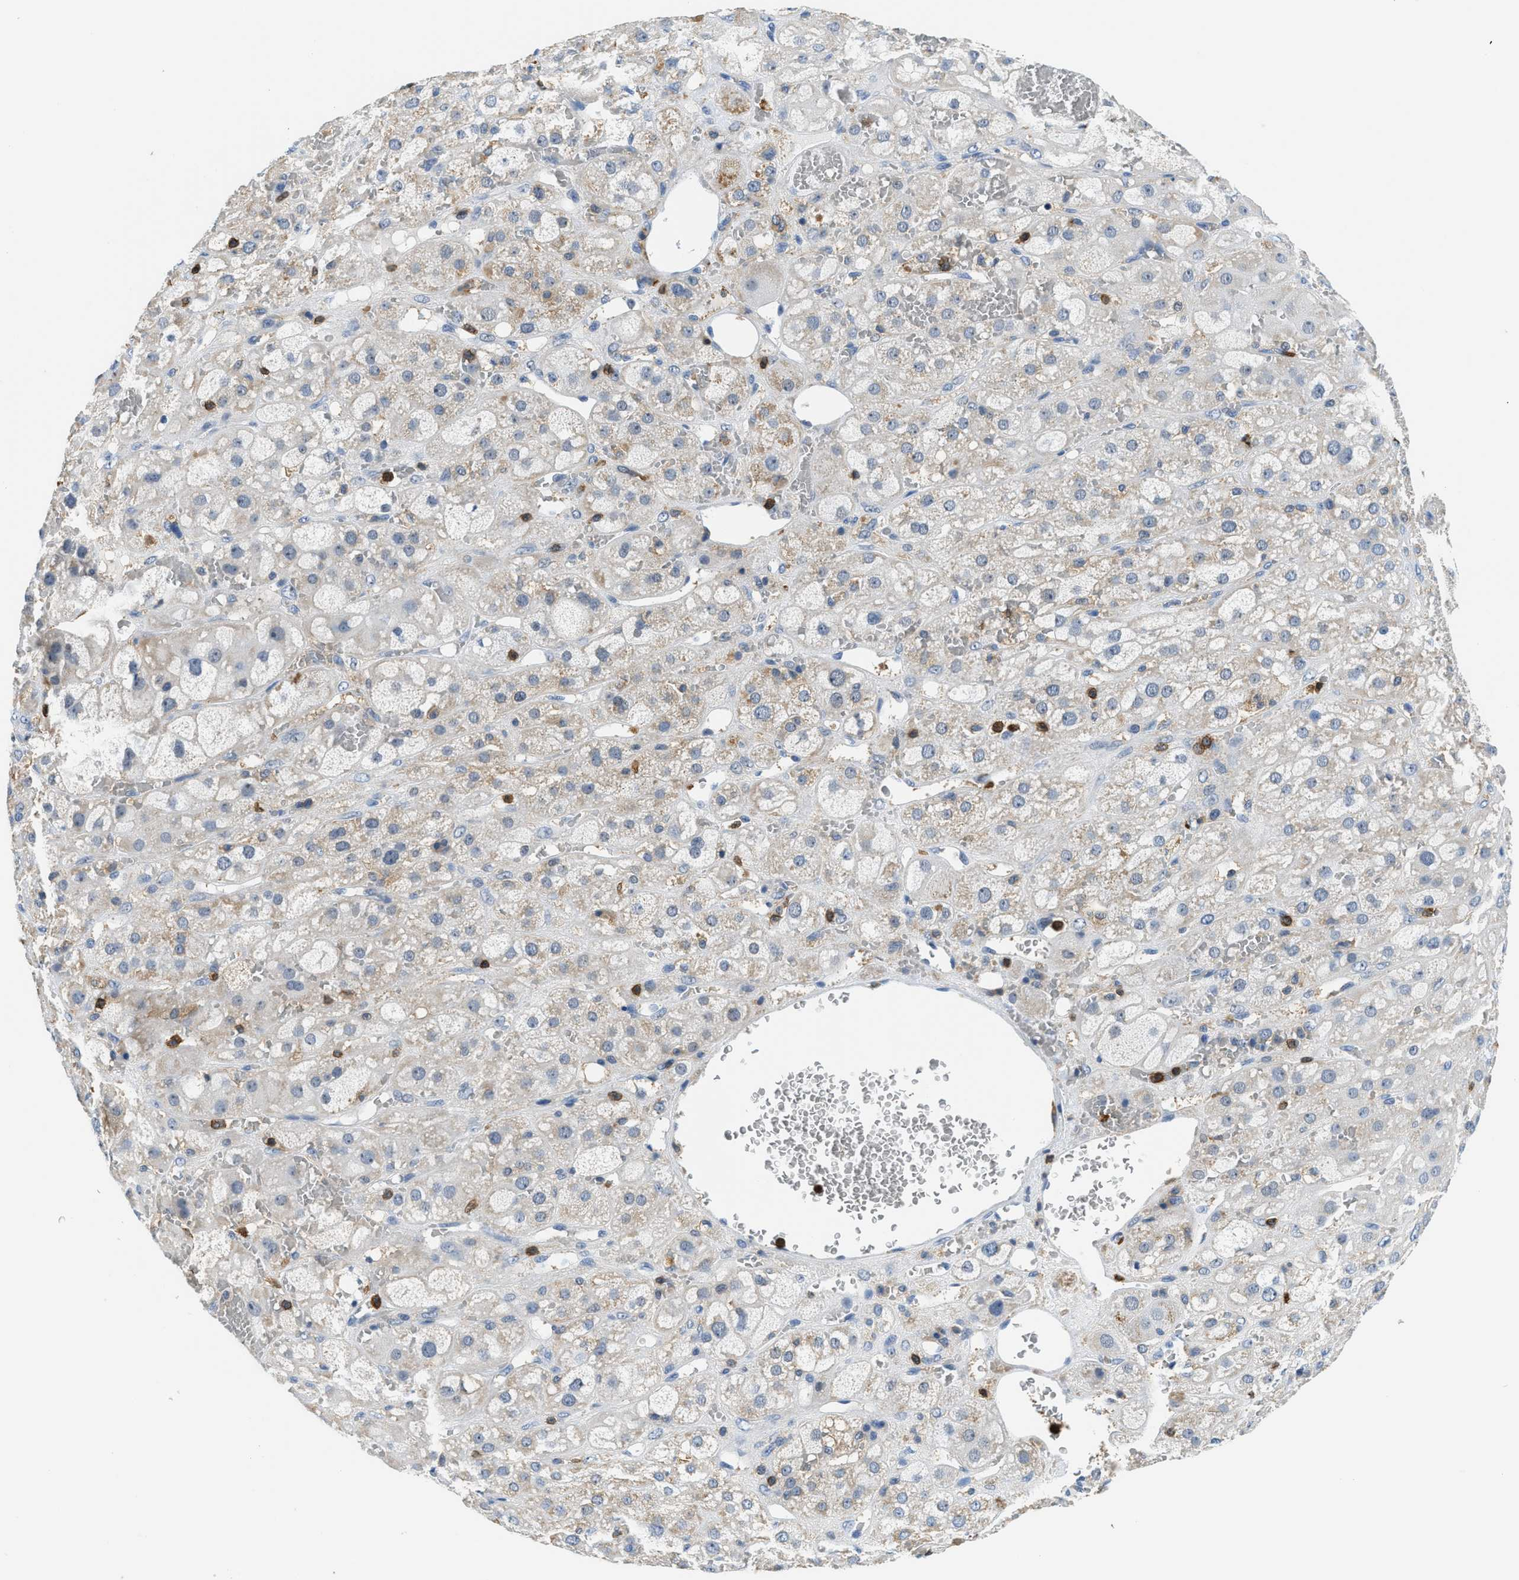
{"staining": {"intensity": "moderate", "quantity": "<25%", "location": "cytoplasmic/membranous"}, "tissue": "adrenal gland", "cell_type": "Glandular cells", "image_type": "normal", "snomed": [{"axis": "morphology", "description": "Normal tissue, NOS"}, {"axis": "topography", "description": "Adrenal gland"}], "caption": "Moderate cytoplasmic/membranous expression for a protein is present in approximately <25% of glandular cells of benign adrenal gland using IHC.", "gene": "FAM151A", "patient": {"sex": "female", "age": 47}}